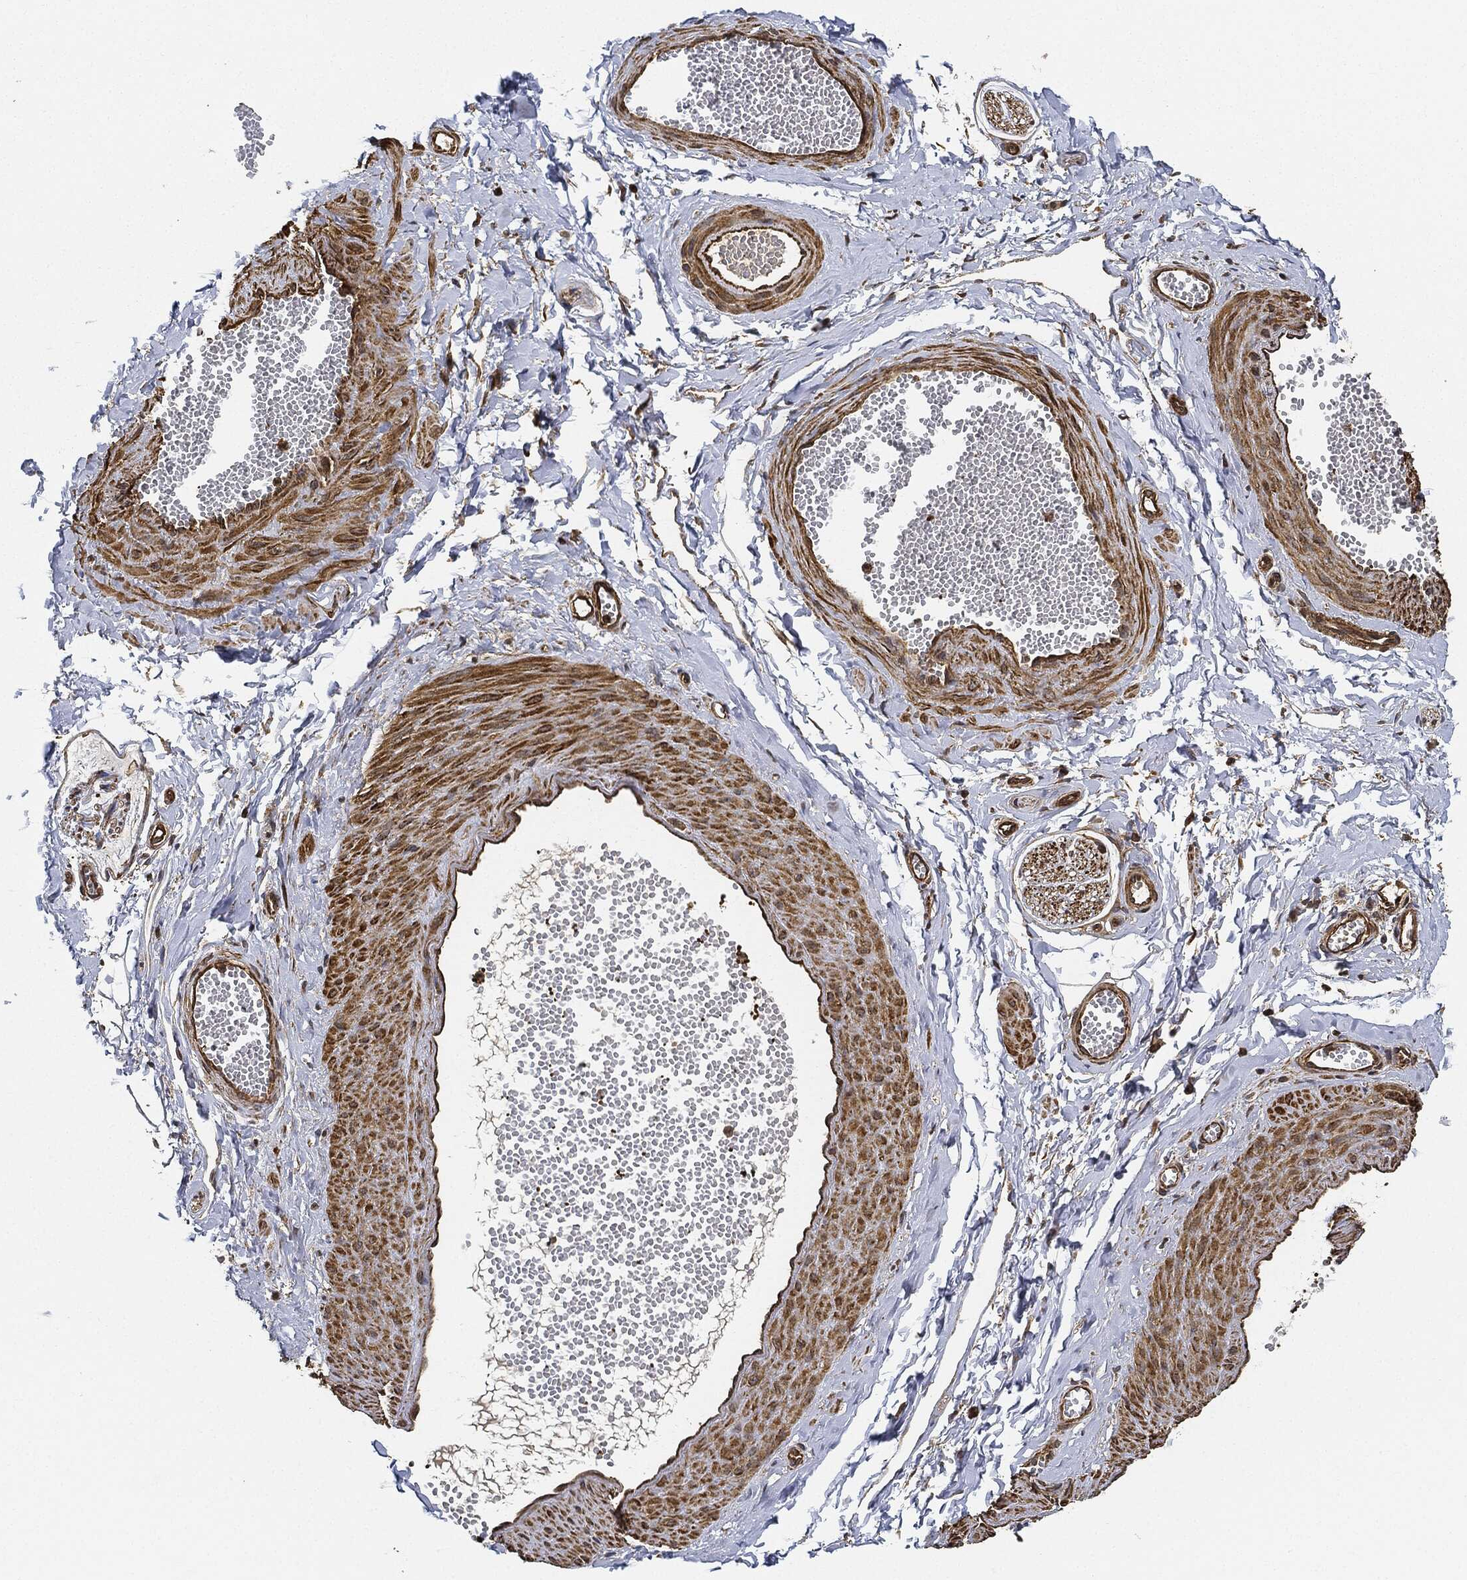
{"staining": {"intensity": "negative", "quantity": "none", "location": "none"}, "tissue": "adipose tissue", "cell_type": "Adipocytes", "image_type": "normal", "snomed": [{"axis": "morphology", "description": "Normal tissue, NOS"}, {"axis": "topography", "description": "Smooth muscle"}, {"axis": "topography", "description": "Peripheral nerve tissue"}], "caption": "Protein analysis of normal adipose tissue shows no significant expression in adipocytes.", "gene": "CEP290", "patient": {"sex": "male", "age": 22}}